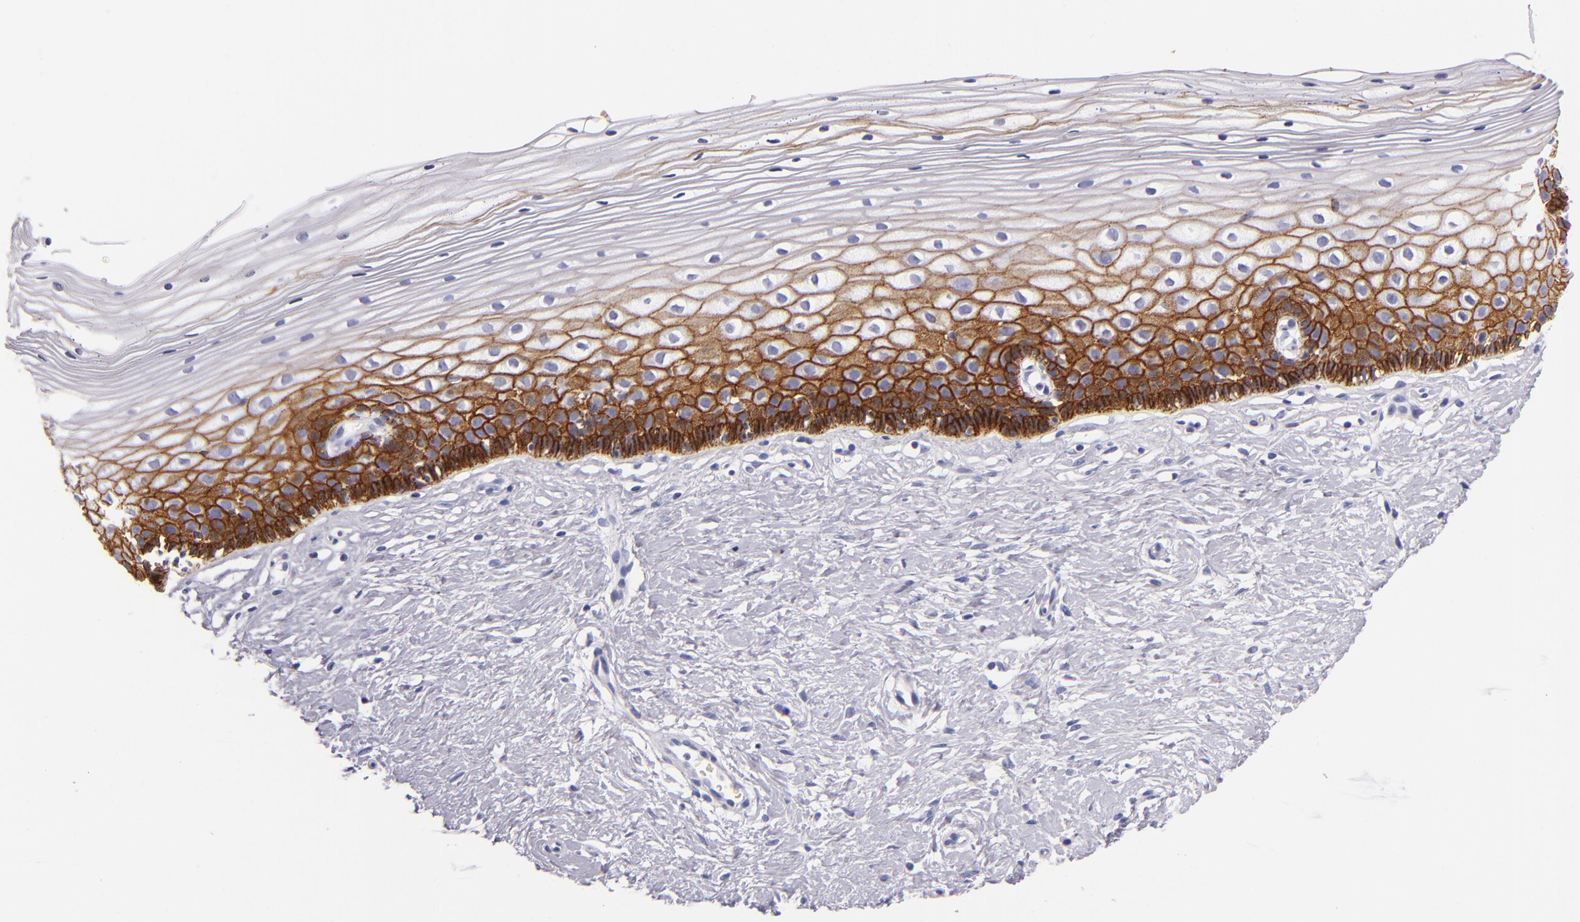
{"staining": {"intensity": "moderate", "quantity": "25%-75%", "location": "cytoplasmic/membranous"}, "tissue": "cervix", "cell_type": "Glandular cells", "image_type": "normal", "snomed": [{"axis": "morphology", "description": "Normal tissue, NOS"}, {"axis": "topography", "description": "Cervix"}], "caption": "Cervix stained for a protein shows moderate cytoplasmic/membranous positivity in glandular cells.", "gene": "CDH3", "patient": {"sex": "female", "age": 40}}